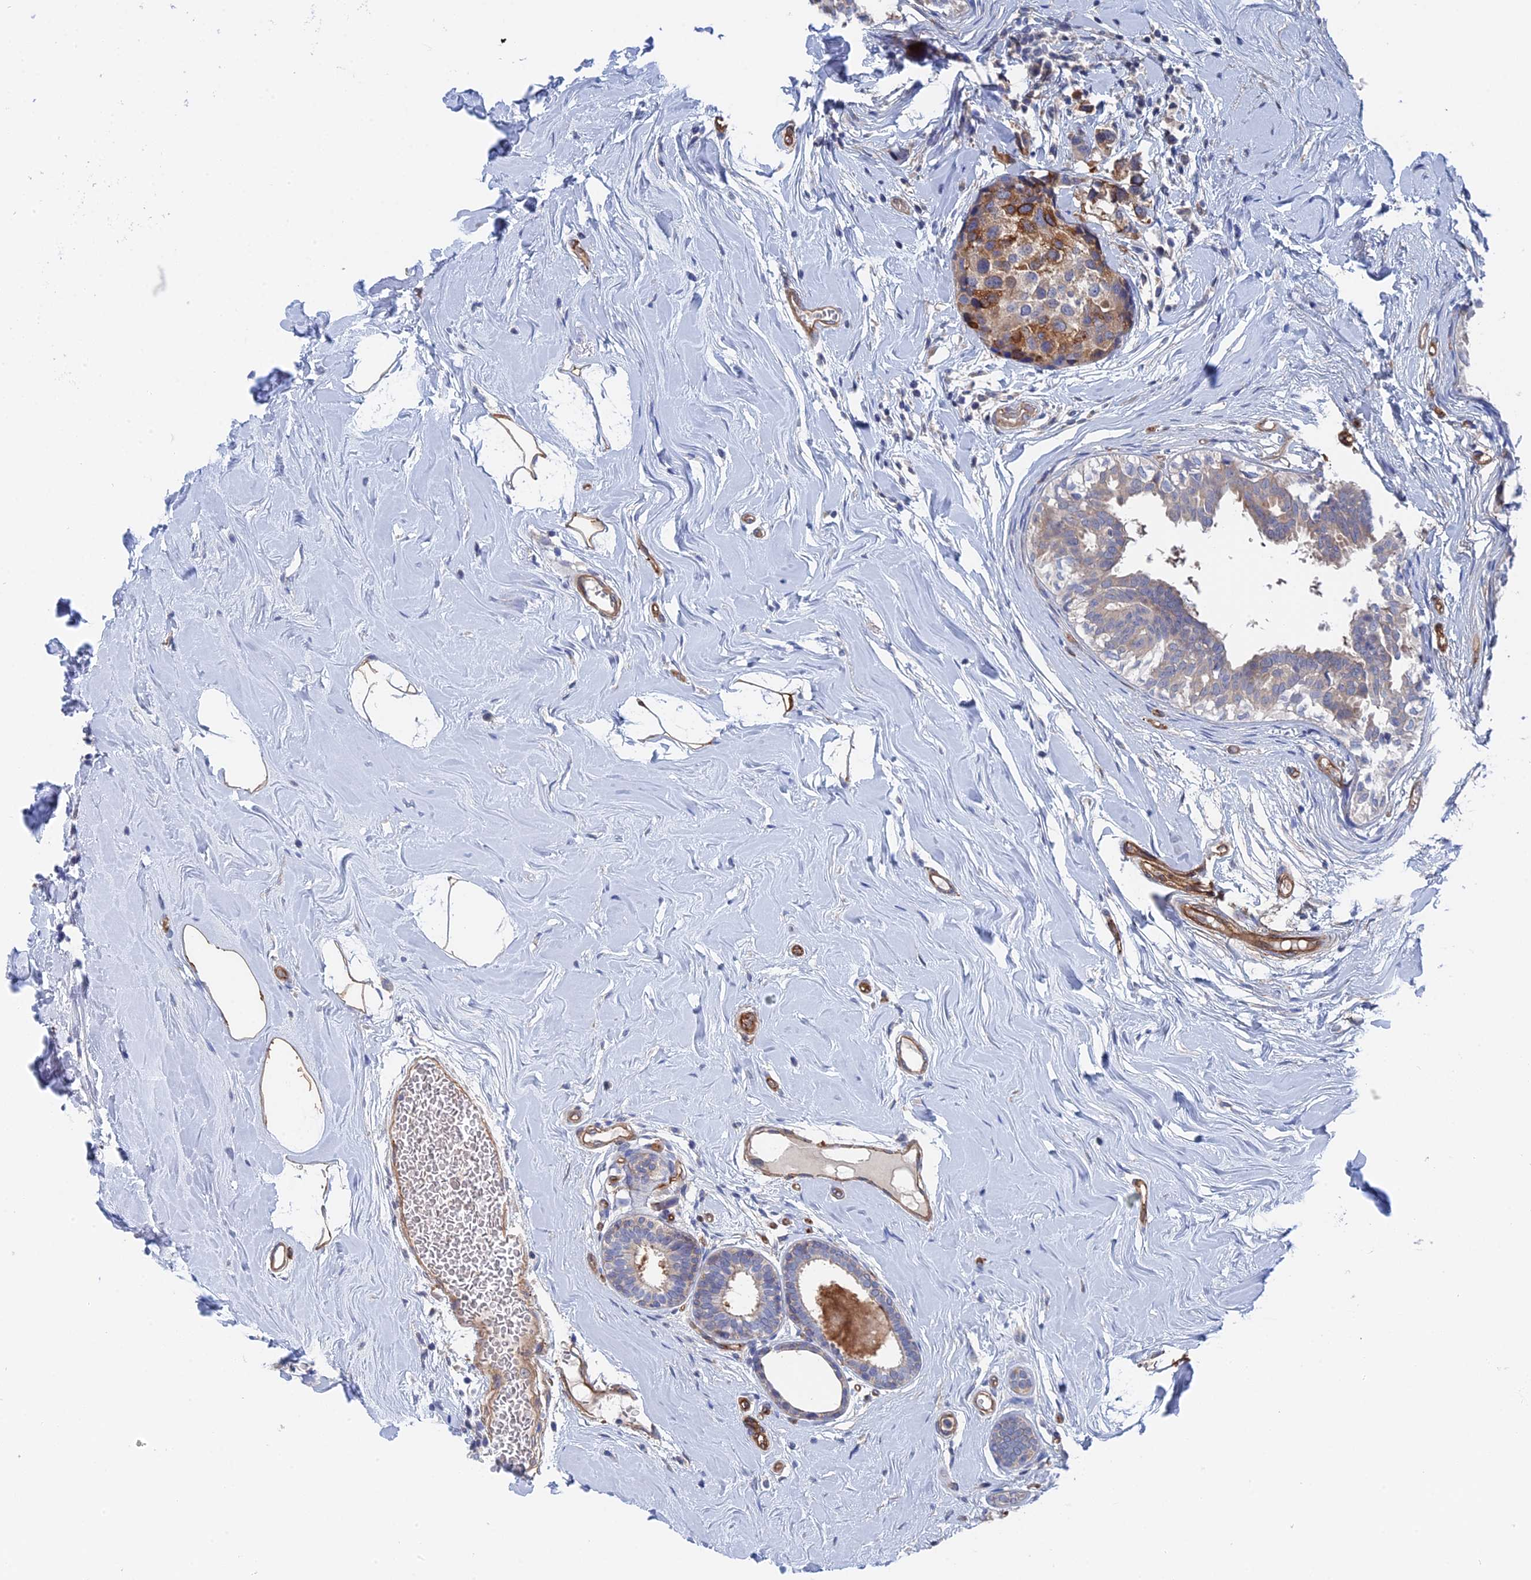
{"staining": {"intensity": "moderate", "quantity": "<25%", "location": "cytoplasmic/membranous"}, "tissue": "breast cancer", "cell_type": "Tumor cells", "image_type": "cancer", "snomed": [{"axis": "morphology", "description": "Lobular carcinoma"}, {"axis": "topography", "description": "Breast"}], "caption": "There is low levels of moderate cytoplasmic/membranous positivity in tumor cells of lobular carcinoma (breast), as demonstrated by immunohistochemical staining (brown color).", "gene": "MTHFSD", "patient": {"sex": "female", "age": 59}}